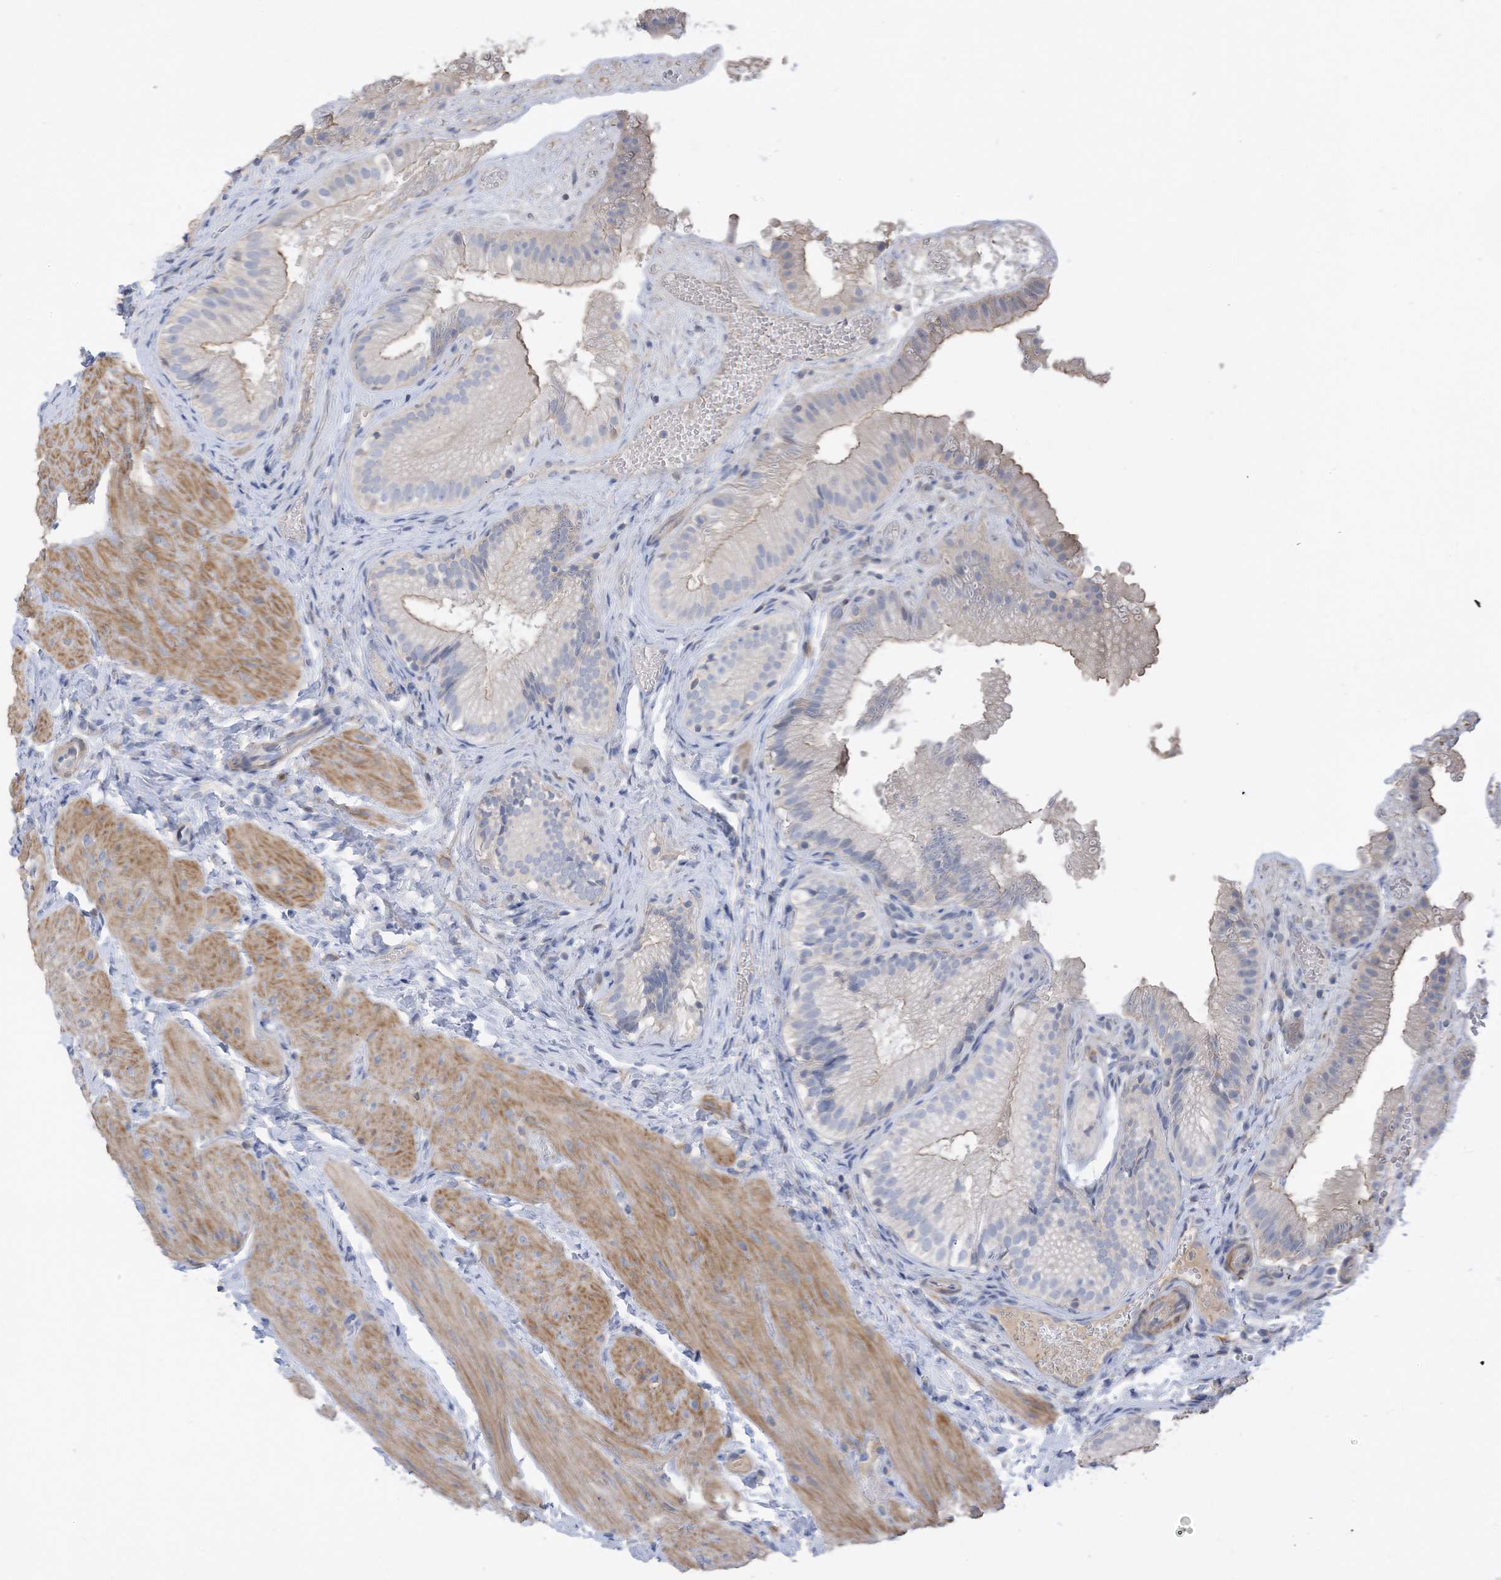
{"staining": {"intensity": "weak", "quantity": "<25%", "location": "cytoplasmic/membranous"}, "tissue": "gallbladder", "cell_type": "Glandular cells", "image_type": "normal", "snomed": [{"axis": "morphology", "description": "Normal tissue, NOS"}, {"axis": "topography", "description": "Gallbladder"}], "caption": "High magnification brightfield microscopy of normal gallbladder stained with DAB (brown) and counterstained with hematoxylin (blue): glandular cells show no significant expression.", "gene": "SLFN14", "patient": {"sex": "female", "age": 30}}